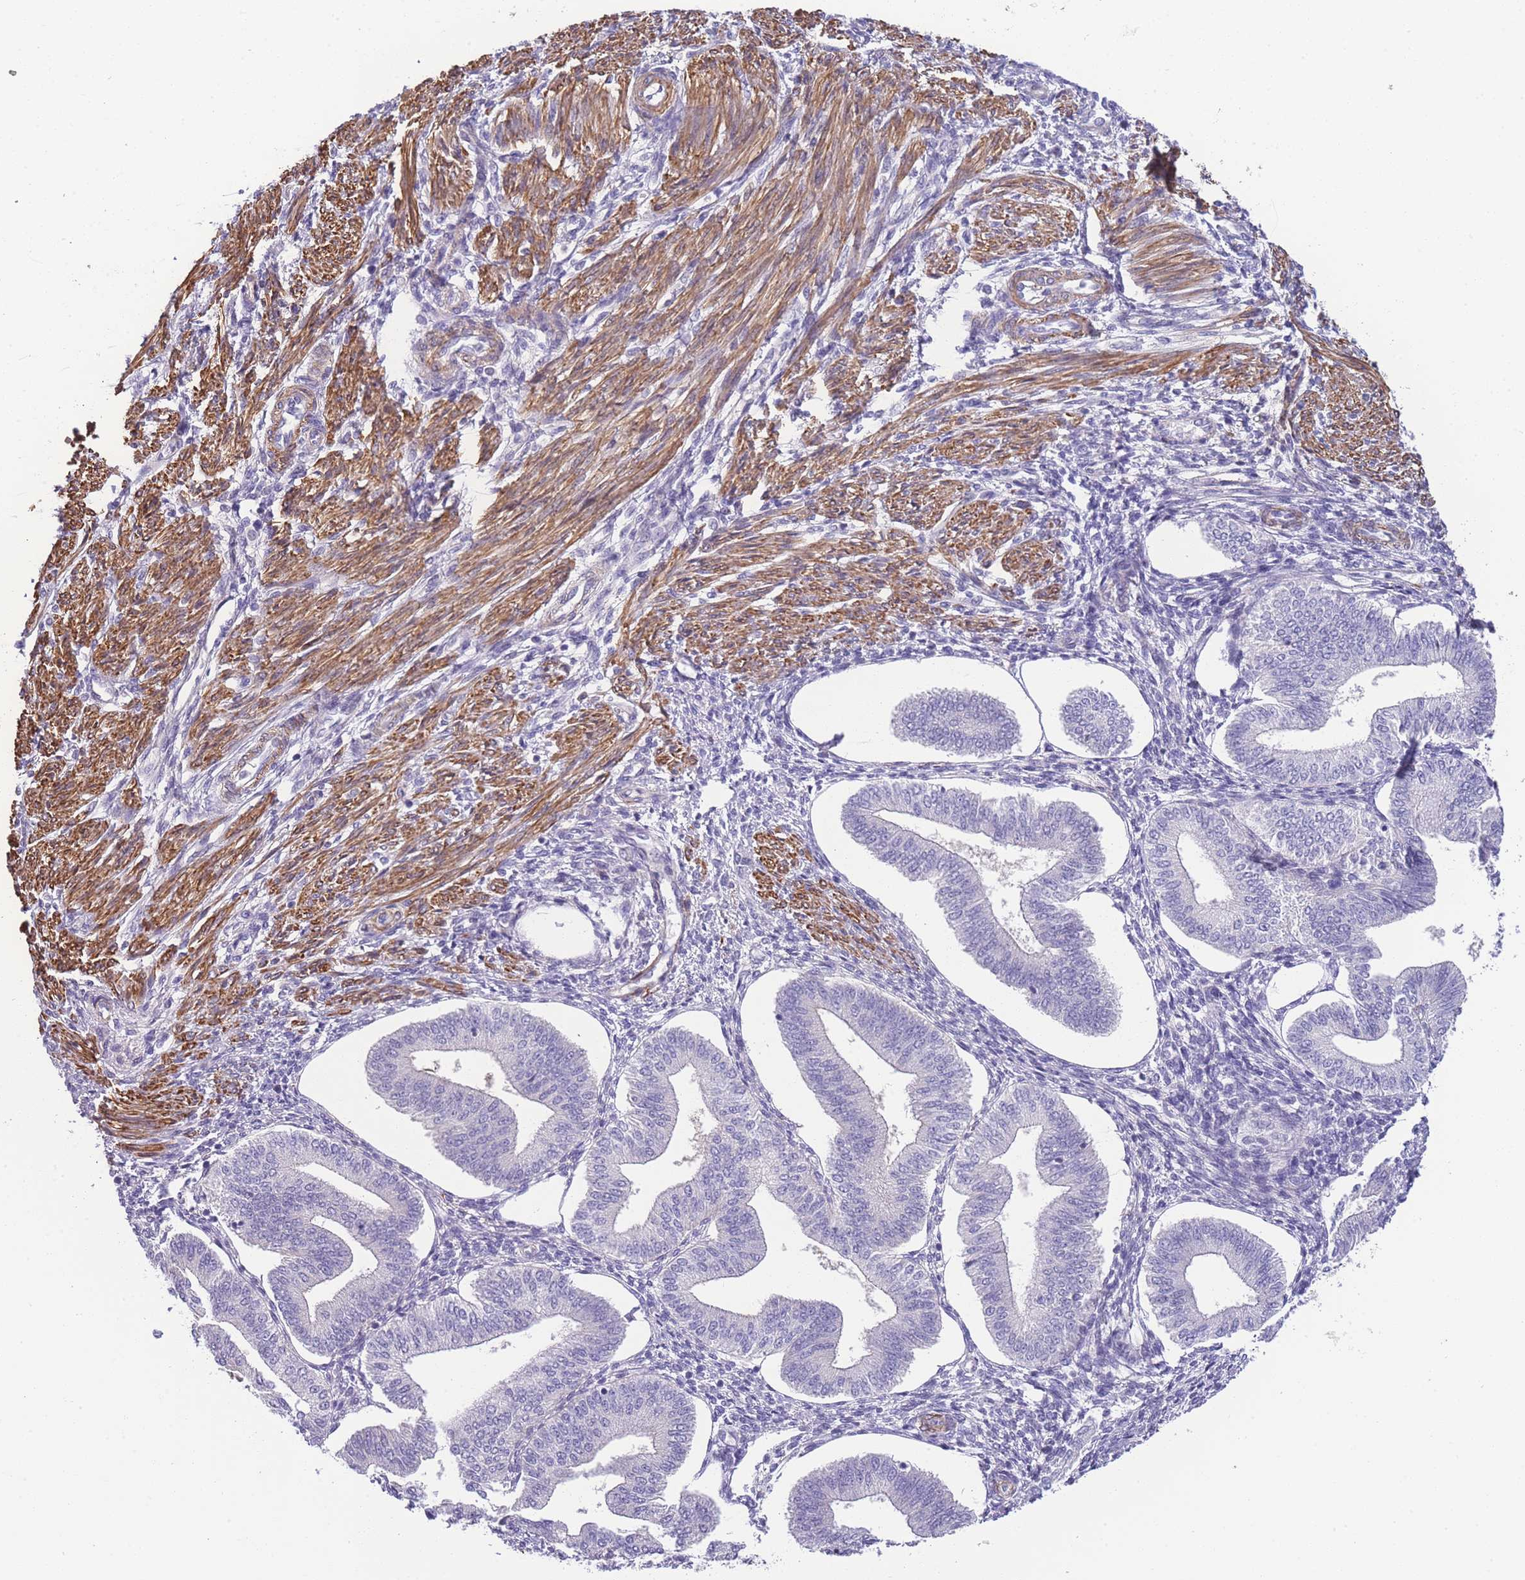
{"staining": {"intensity": "negative", "quantity": "none", "location": "none"}, "tissue": "endometrium", "cell_type": "Cells in endometrial stroma", "image_type": "normal", "snomed": [{"axis": "morphology", "description": "Normal tissue, NOS"}, {"axis": "topography", "description": "Endometrium"}], "caption": "High magnification brightfield microscopy of normal endometrium stained with DAB (3,3'-diaminobenzidine) (brown) and counterstained with hematoxylin (blue): cells in endometrial stroma show no significant positivity.", "gene": "FAM124A", "patient": {"sex": "female", "age": 34}}